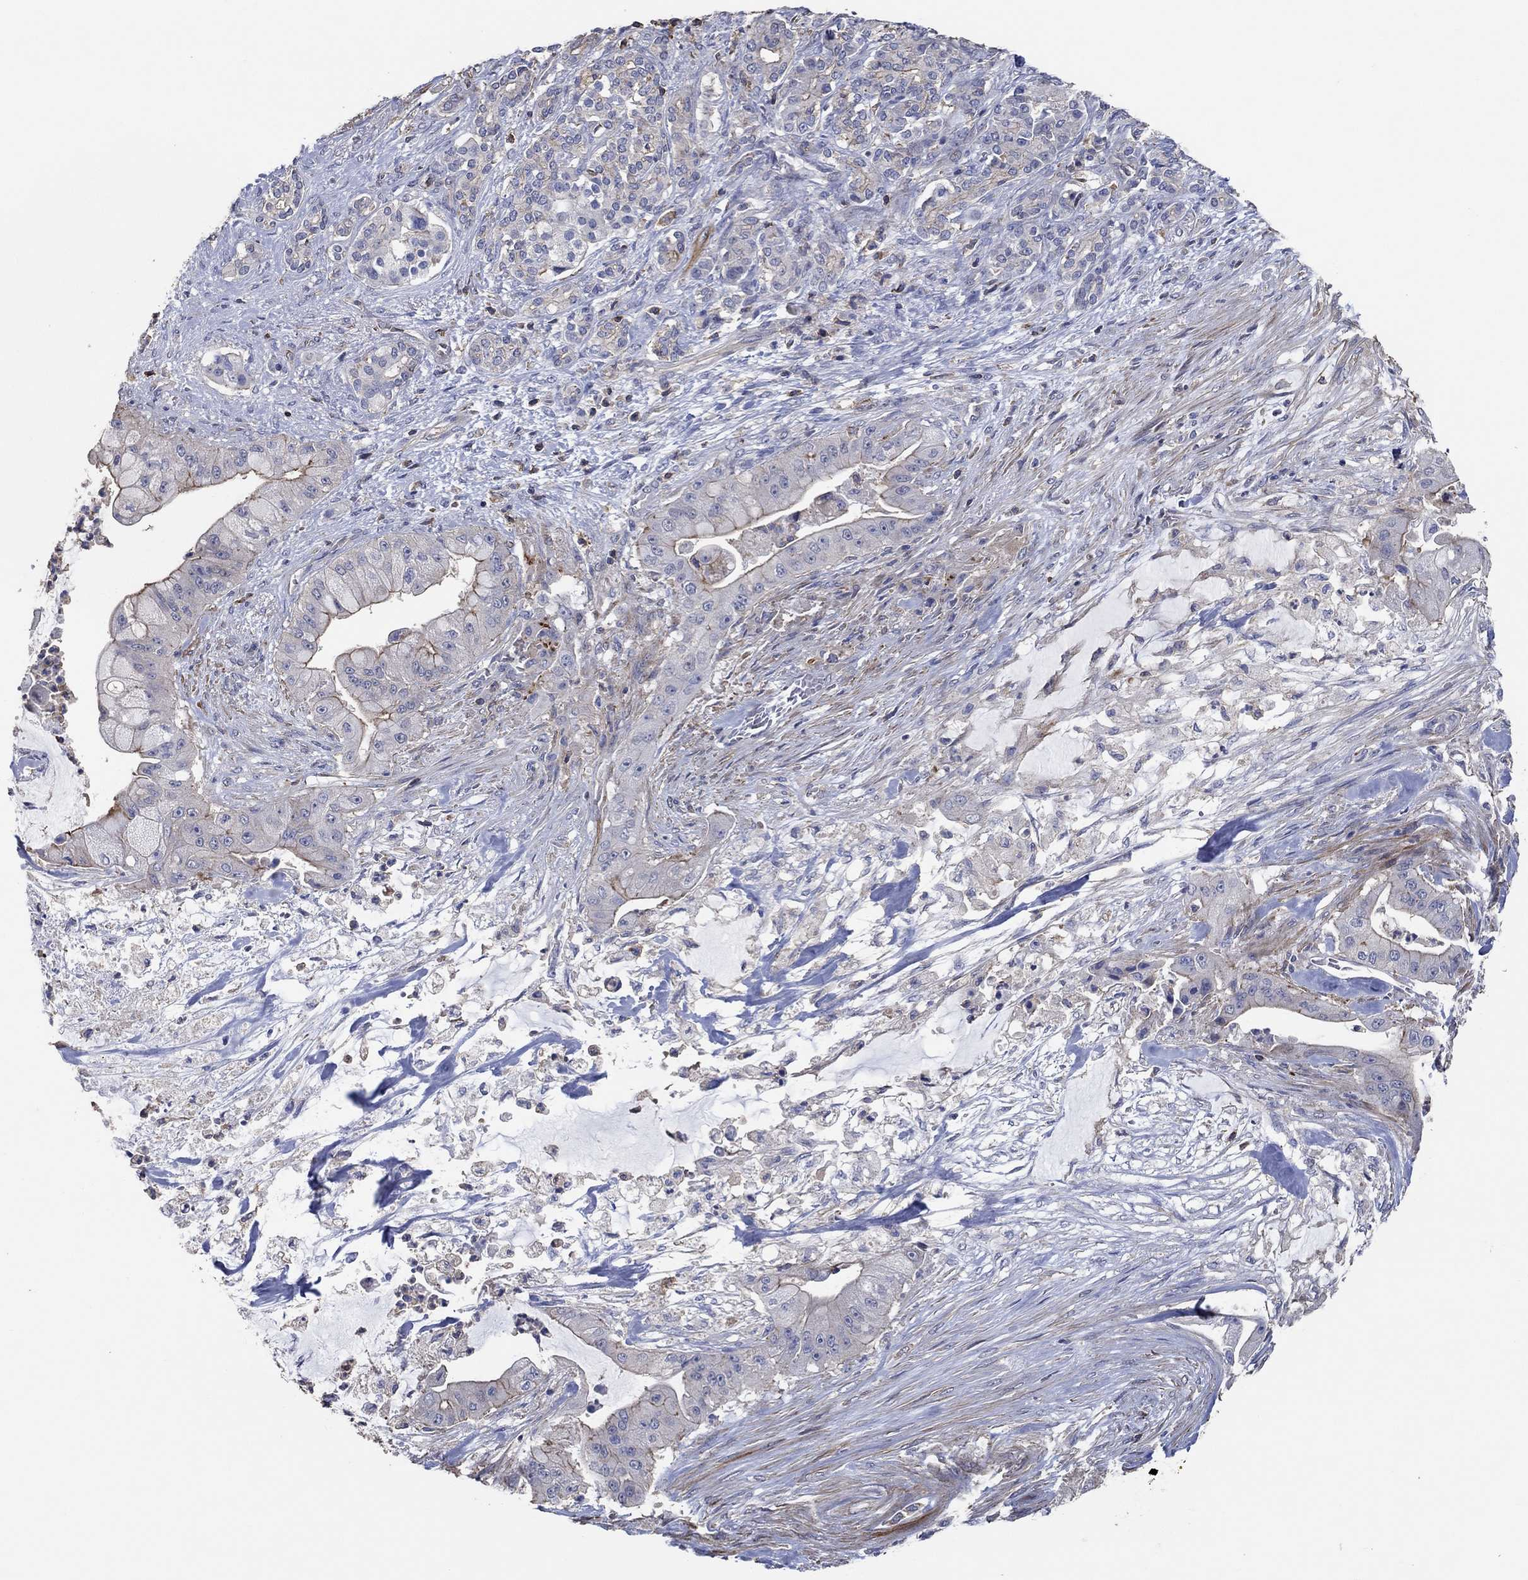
{"staining": {"intensity": "negative", "quantity": "none", "location": "none"}, "tissue": "pancreatic cancer", "cell_type": "Tumor cells", "image_type": "cancer", "snomed": [{"axis": "morphology", "description": "Normal tissue, NOS"}, {"axis": "morphology", "description": "Inflammation, NOS"}, {"axis": "morphology", "description": "Adenocarcinoma, NOS"}, {"axis": "topography", "description": "Pancreas"}], "caption": "Photomicrograph shows no significant protein positivity in tumor cells of pancreatic cancer.", "gene": "TNFAIP8L3", "patient": {"sex": "male", "age": 57}}